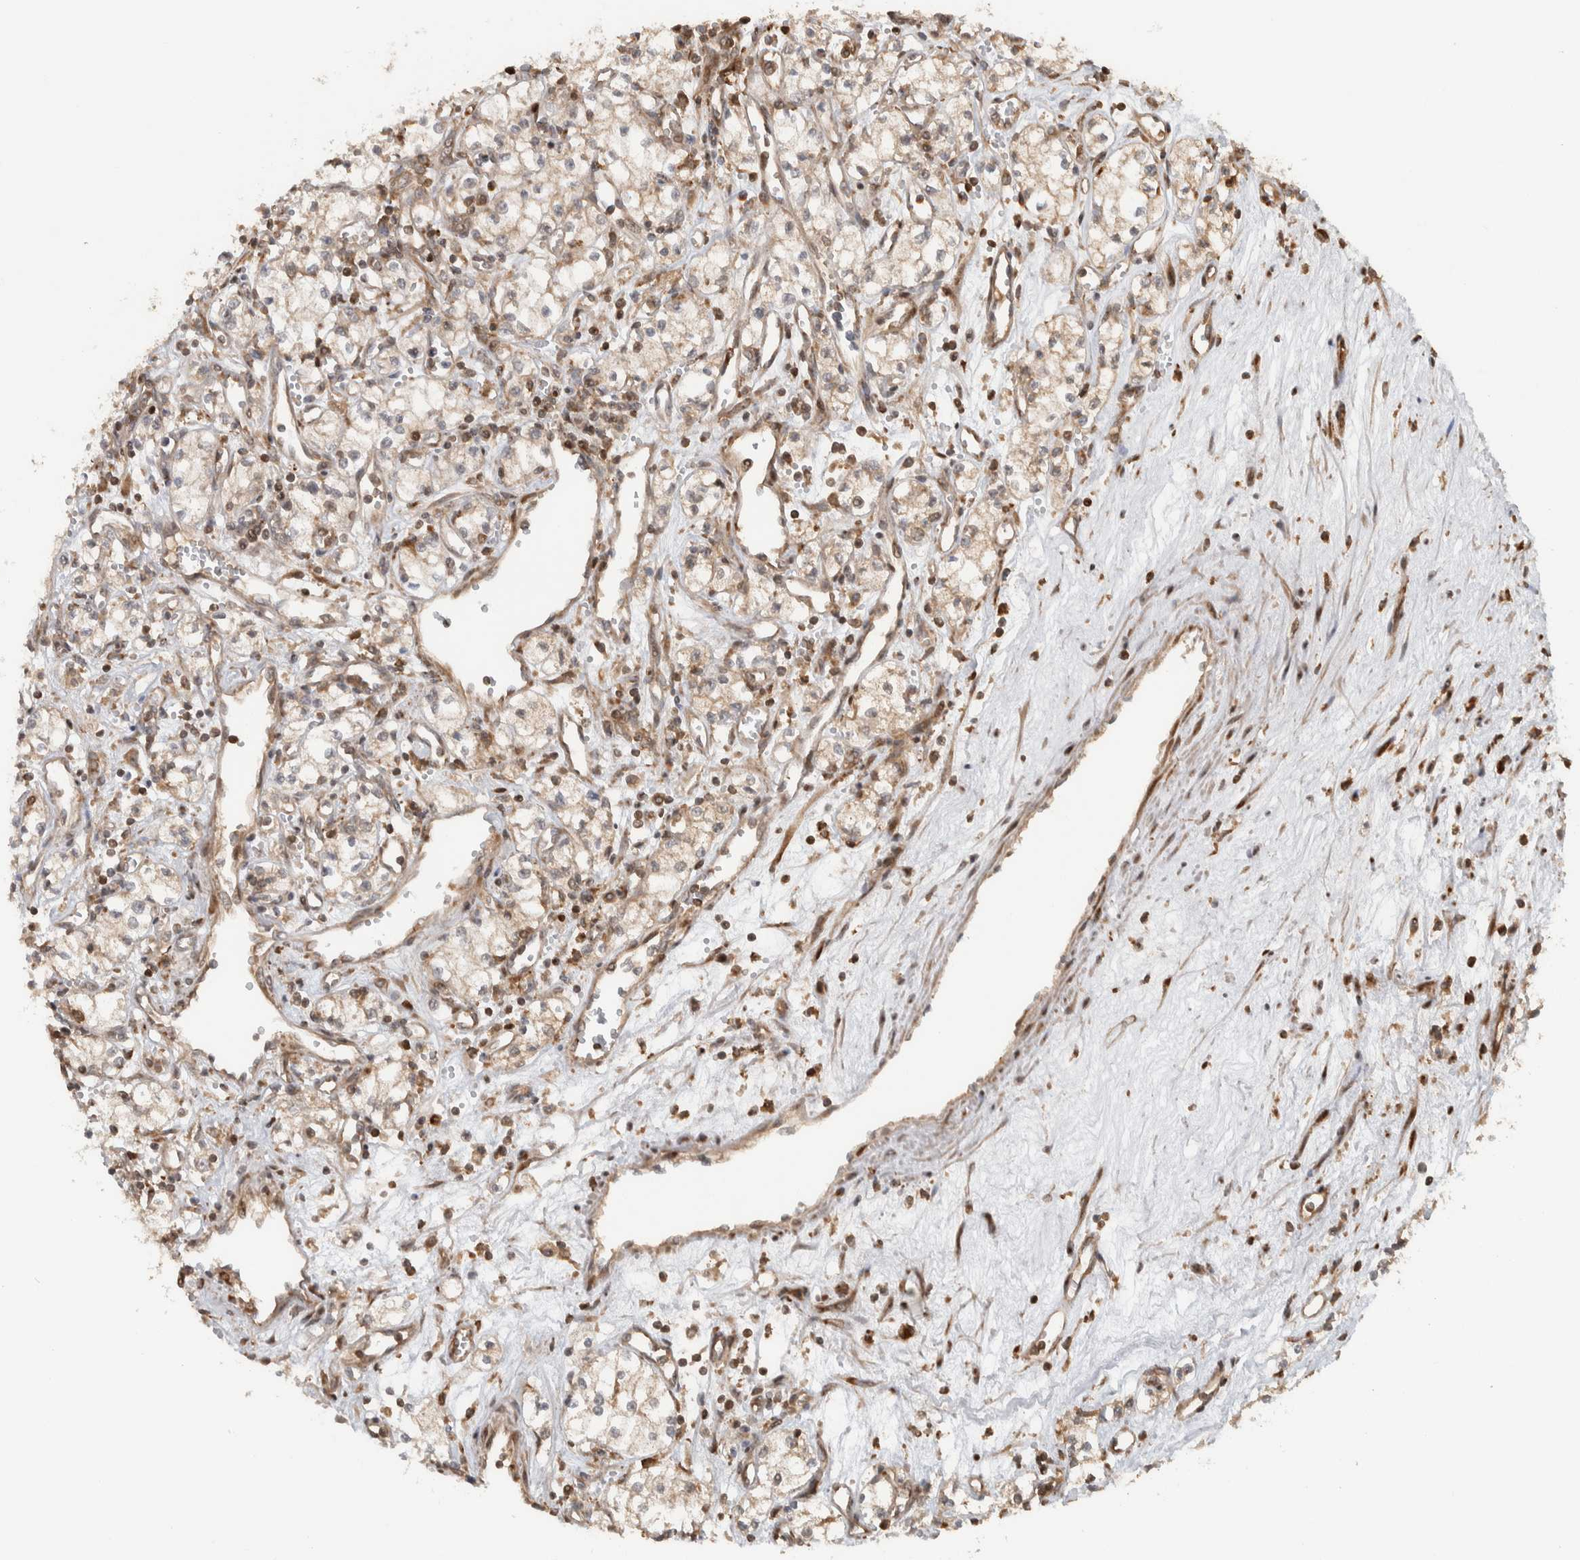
{"staining": {"intensity": "weak", "quantity": ">75%", "location": "cytoplasmic/membranous"}, "tissue": "renal cancer", "cell_type": "Tumor cells", "image_type": "cancer", "snomed": [{"axis": "morphology", "description": "Adenocarcinoma, NOS"}, {"axis": "topography", "description": "Kidney"}], "caption": "Immunohistochemistry micrograph of neoplastic tissue: human renal cancer (adenocarcinoma) stained using IHC demonstrates low levels of weak protein expression localized specifically in the cytoplasmic/membranous of tumor cells, appearing as a cytoplasmic/membranous brown color.", "gene": "CNTROB", "patient": {"sex": "male", "age": 59}}